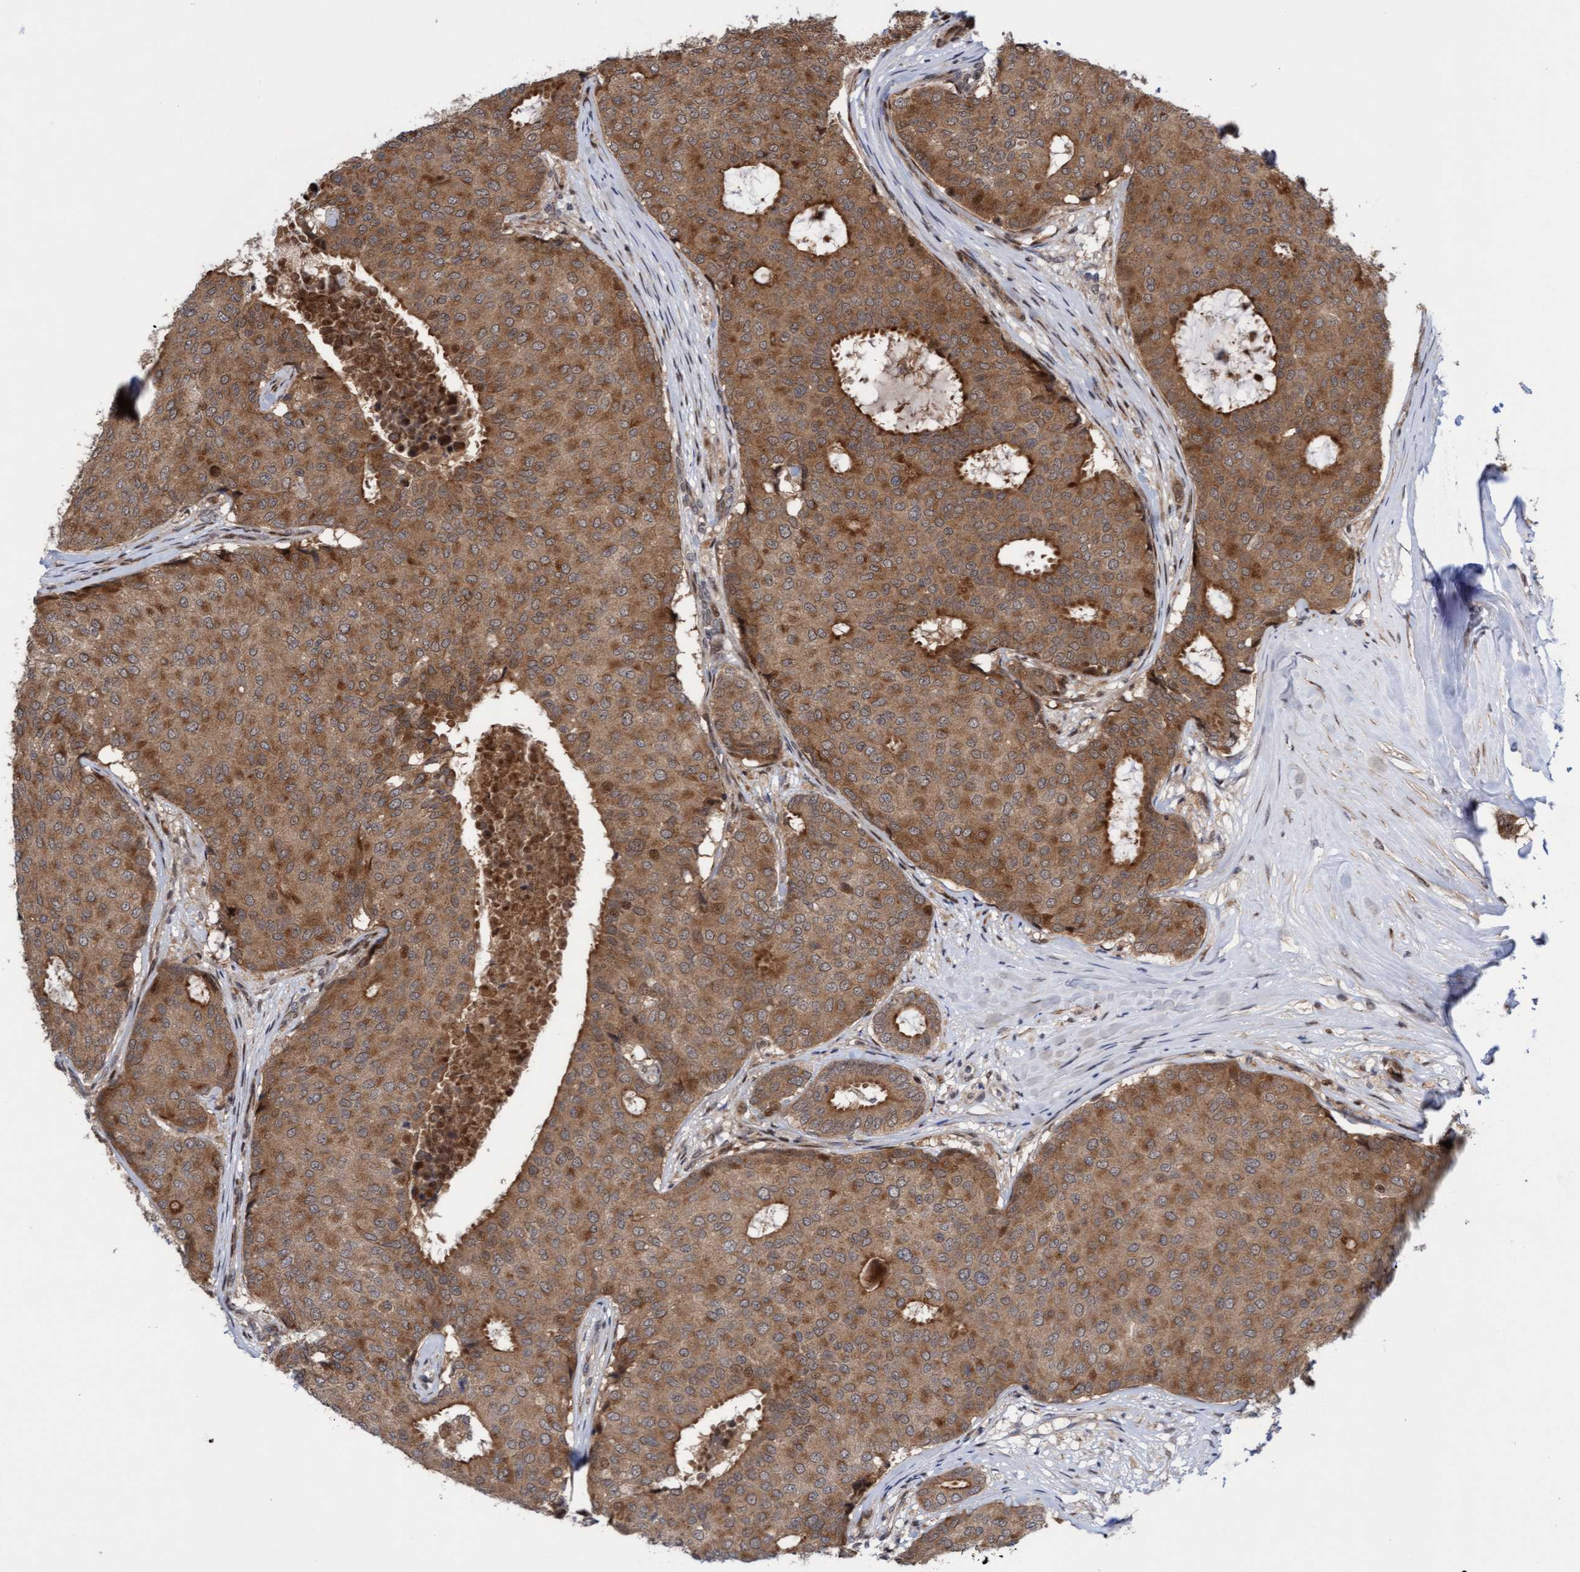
{"staining": {"intensity": "moderate", "quantity": ">75%", "location": "cytoplasmic/membranous"}, "tissue": "breast cancer", "cell_type": "Tumor cells", "image_type": "cancer", "snomed": [{"axis": "morphology", "description": "Duct carcinoma"}, {"axis": "topography", "description": "Breast"}], "caption": "Protein expression analysis of breast intraductal carcinoma displays moderate cytoplasmic/membranous staining in about >75% of tumor cells.", "gene": "ITFG1", "patient": {"sex": "female", "age": 75}}